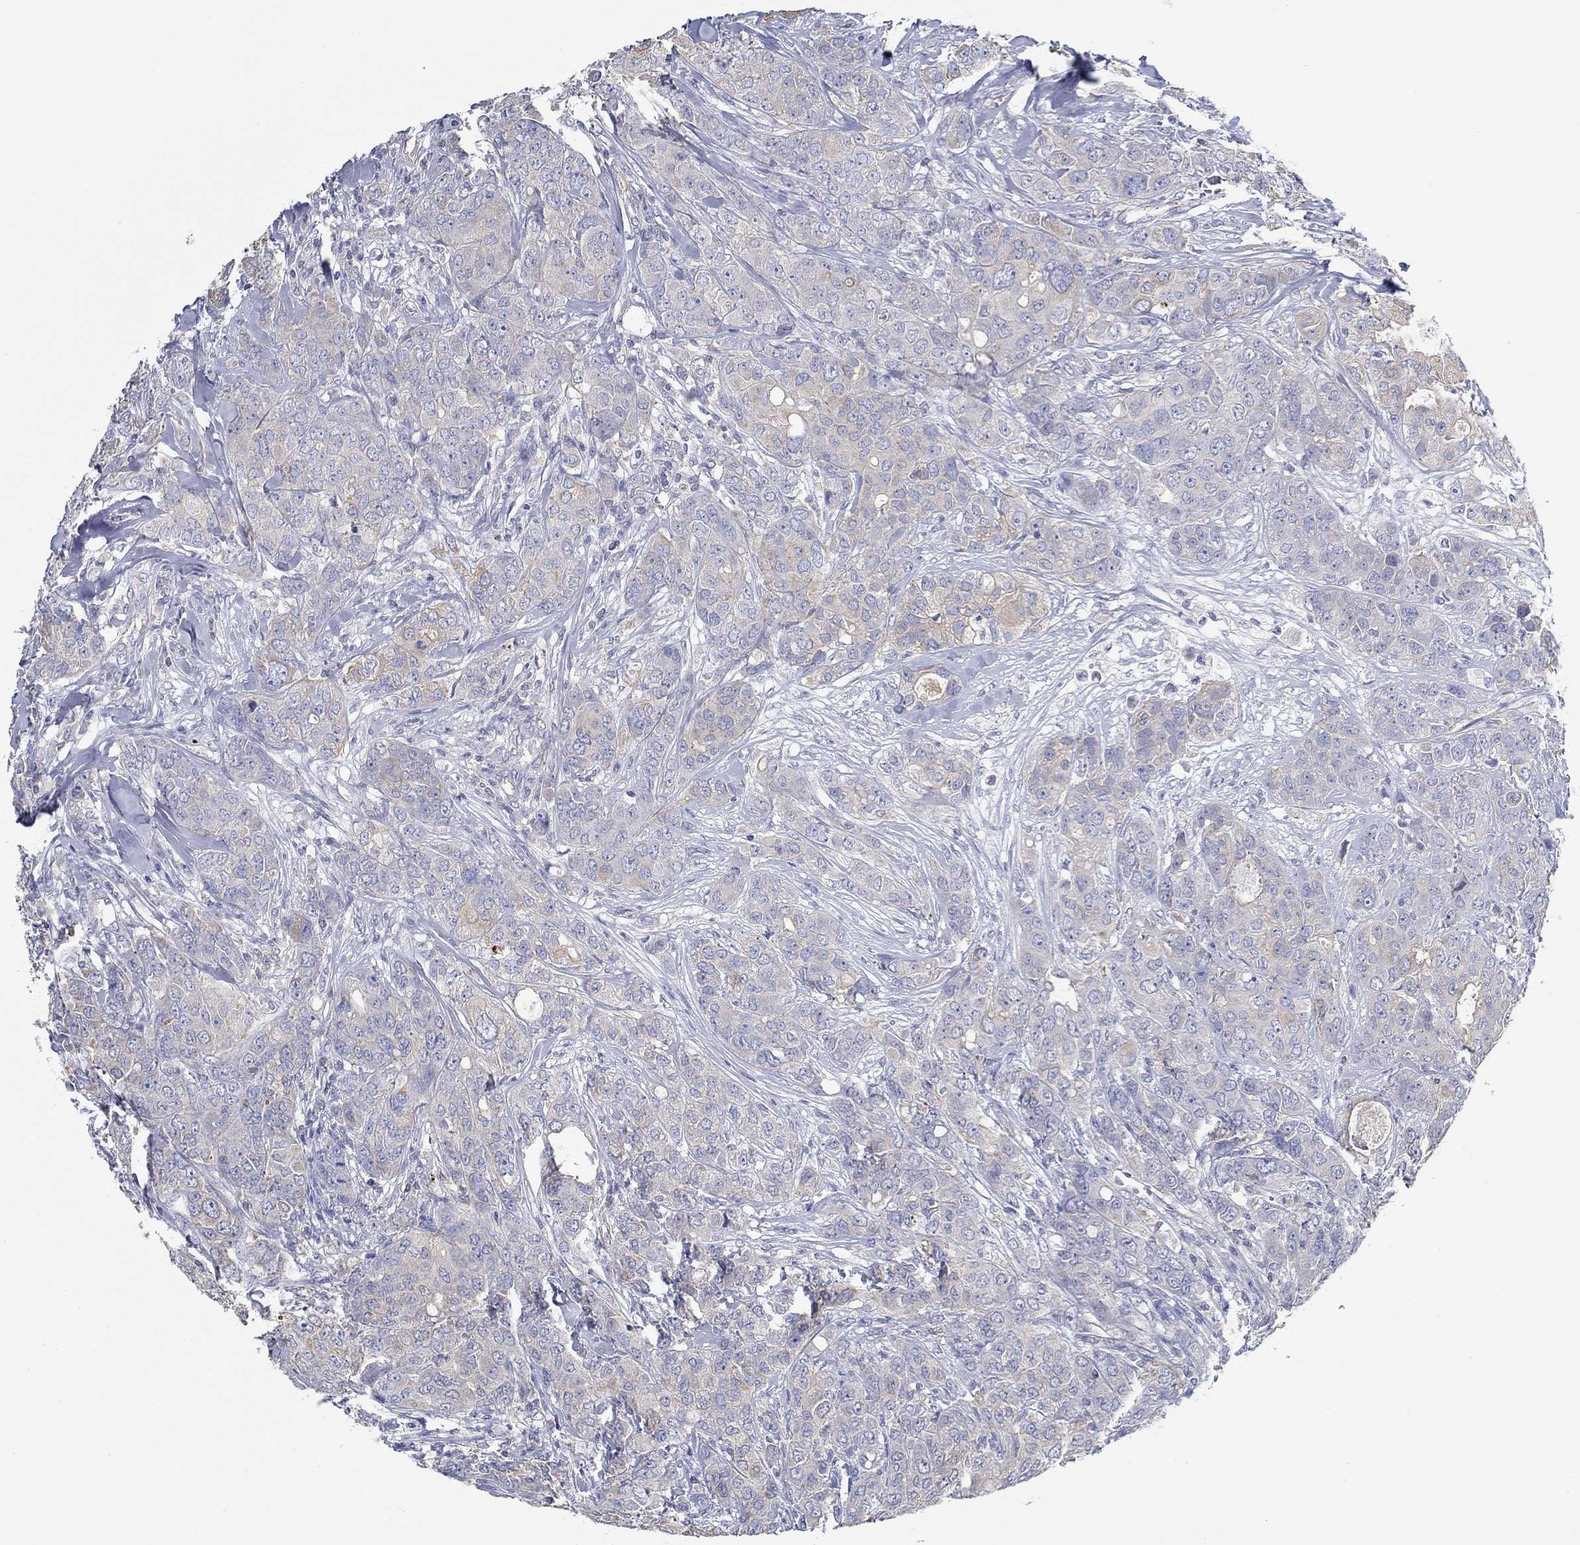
{"staining": {"intensity": "moderate", "quantity": "<25%", "location": "cytoplasmic/membranous"}, "tissue": "breast cancer", "cell_type": "Tumor cells", "image_type": "cancer", "snomed": [{"axis": "morphology", "description": "Duct carcinoma"}, {"axis": "topography", "description": "Breast"}], "caption": "Protein analysis of breast cancer (invasive ductal carcinoma) tissue demonstrates moderate cytoplasmic/membranous staining in about <25% of tumor cells.", "gene": "BBOF1", "patient": {"sex": "female", "age": 43}}